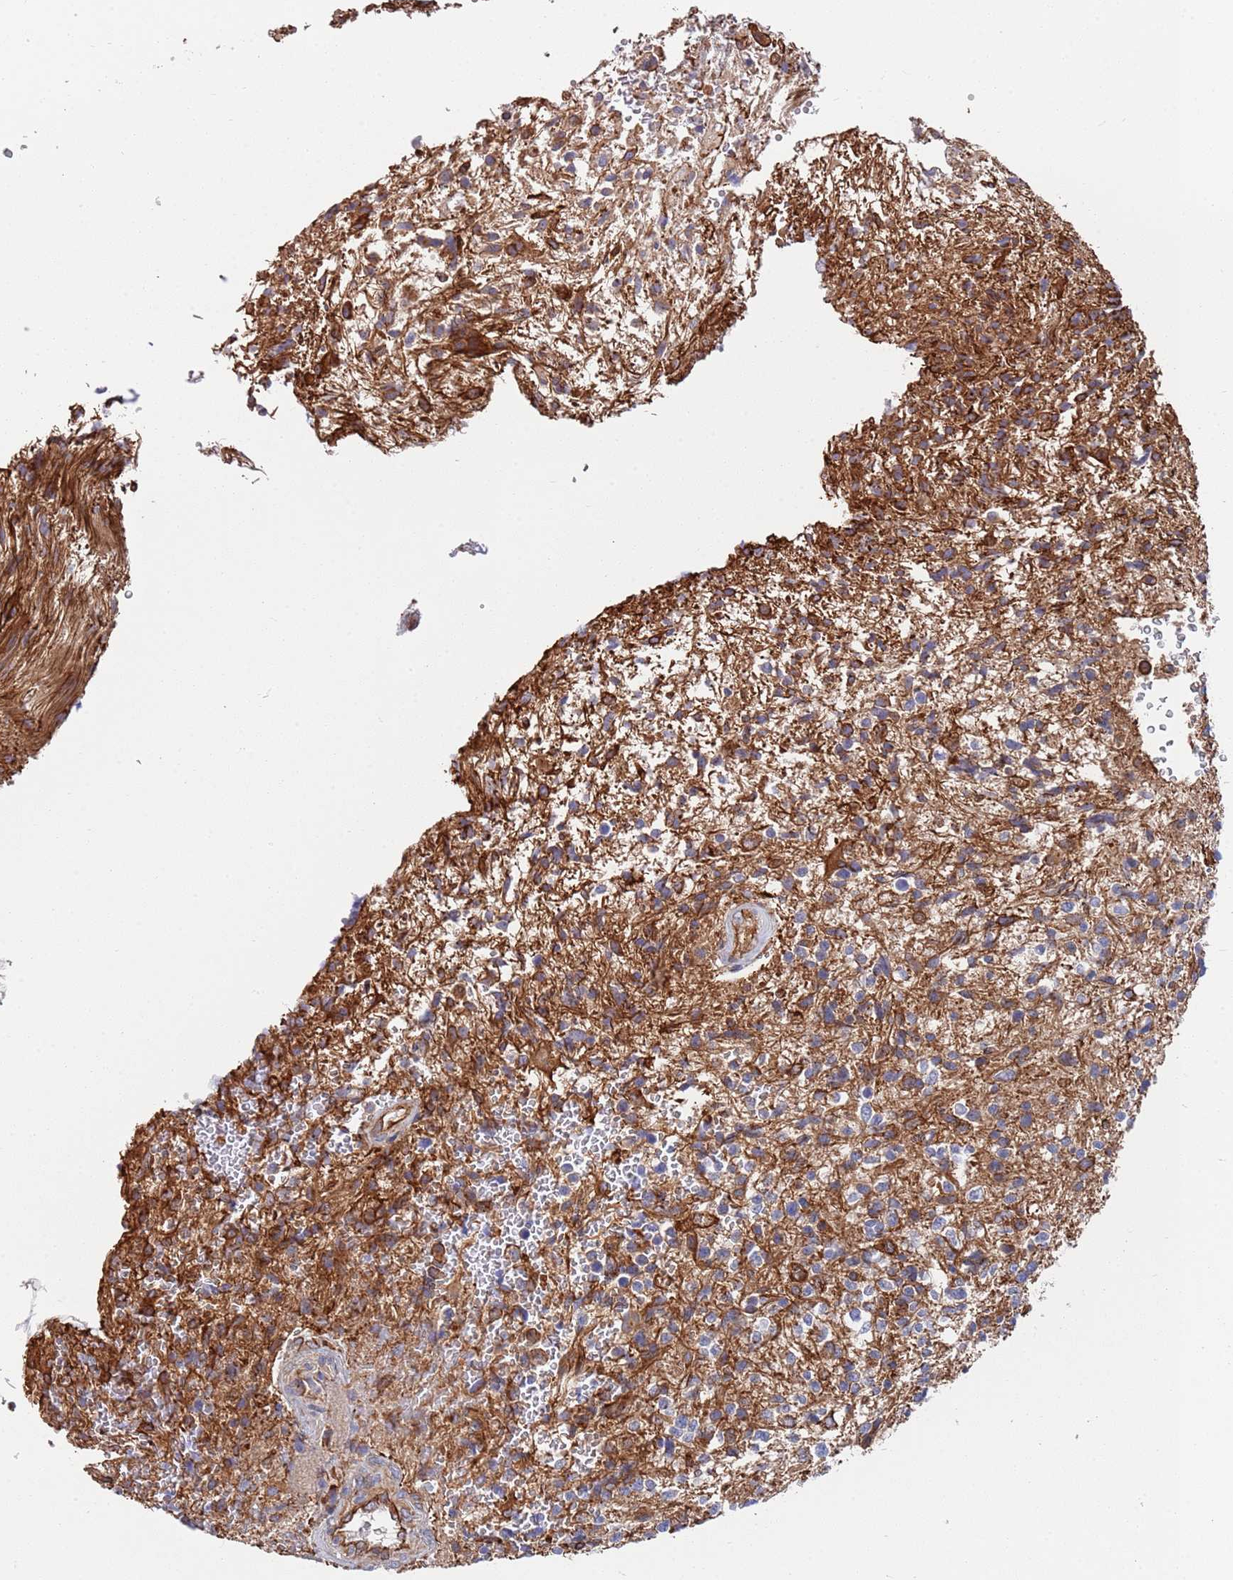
{"staining": {"intensity": "moderate", "quantity": ">75%", "location": "cytoplasmic/membranous"}, "tissue": "glioma", "cell_type": "Tumor cells", "image_type": "cancer", "snomed": [{"axis": "morphology", "description": "Glioma, malignant, High grade"}, {"axis": "topography", "description": "Brain"}], "caption": "Brown immunohistochemical staining in malignant glioma (high-grade) displays moderate cytoplasmic/membranous staining in approximately >75% of tumor cells.", "gene": "JAKMIP2", "patient": {"sex": "male", "age": 56}}